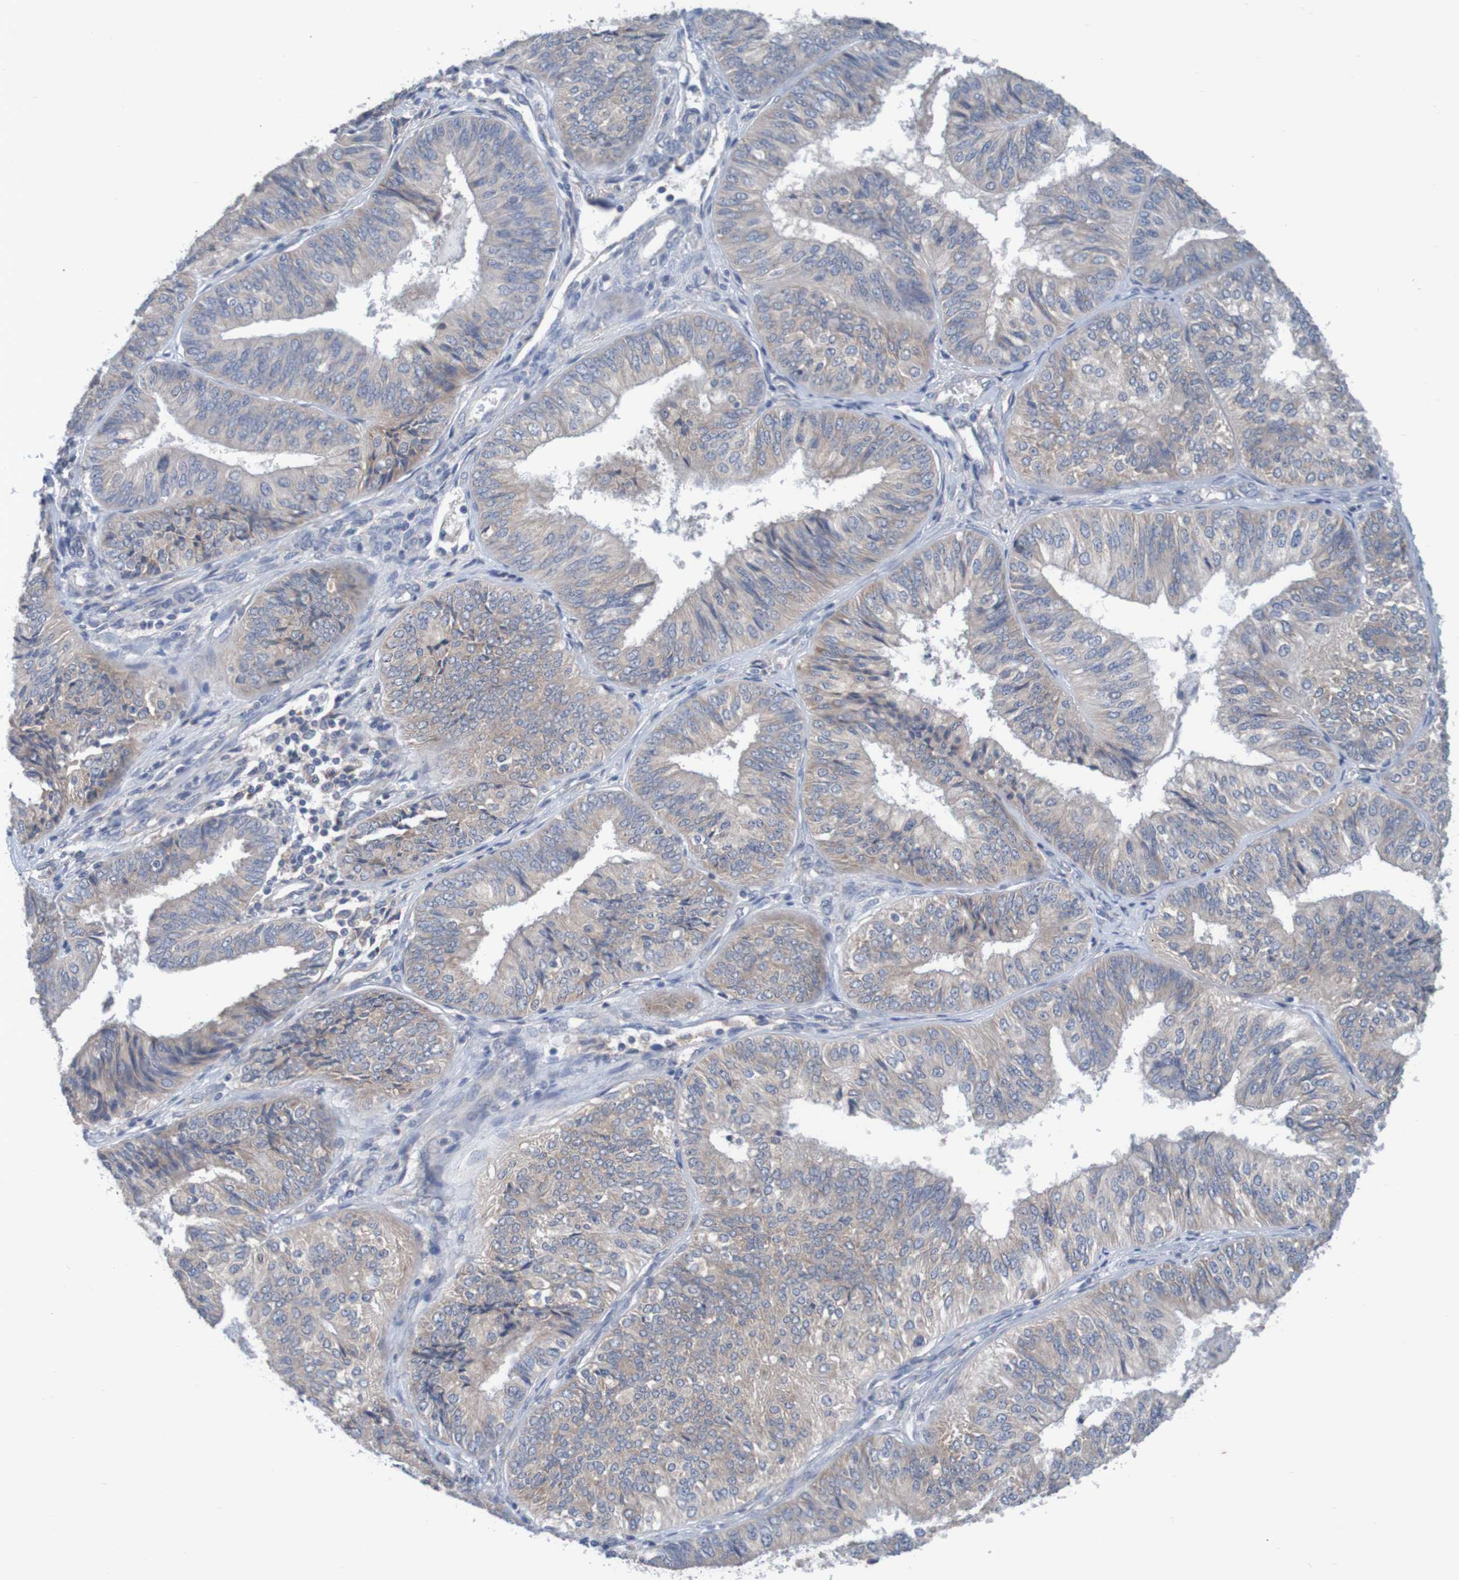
{"staining": {"intensity": "weak", "quantity": ">75%", "location": "cytoplasmic/membranous"}, "tissue": "endometrial cancer", "cell_type": "Tumor cells", "image_type": "cancer", "snomed": [{"axis": "morphology", "description": "Adenocarcinoma, NOS"}, {"axis": "topography", "description": "Endometrium"}], "caption": "Immunohistochemistry staining of endometrial adenocarcinoma, which exhibits low levels of weak cytoplasmic/membranous expression in about >75% of tumor cells indicating weak cytoplasmic/membranous protein expression. The staining was performed using DAB (3,3'-diaminobenzidine) (brown) for protein detection and nuclei were counterstained in hematoxylin (blue).", "gene": "LTA", "patient": {"sex": "female", "age": 58}}